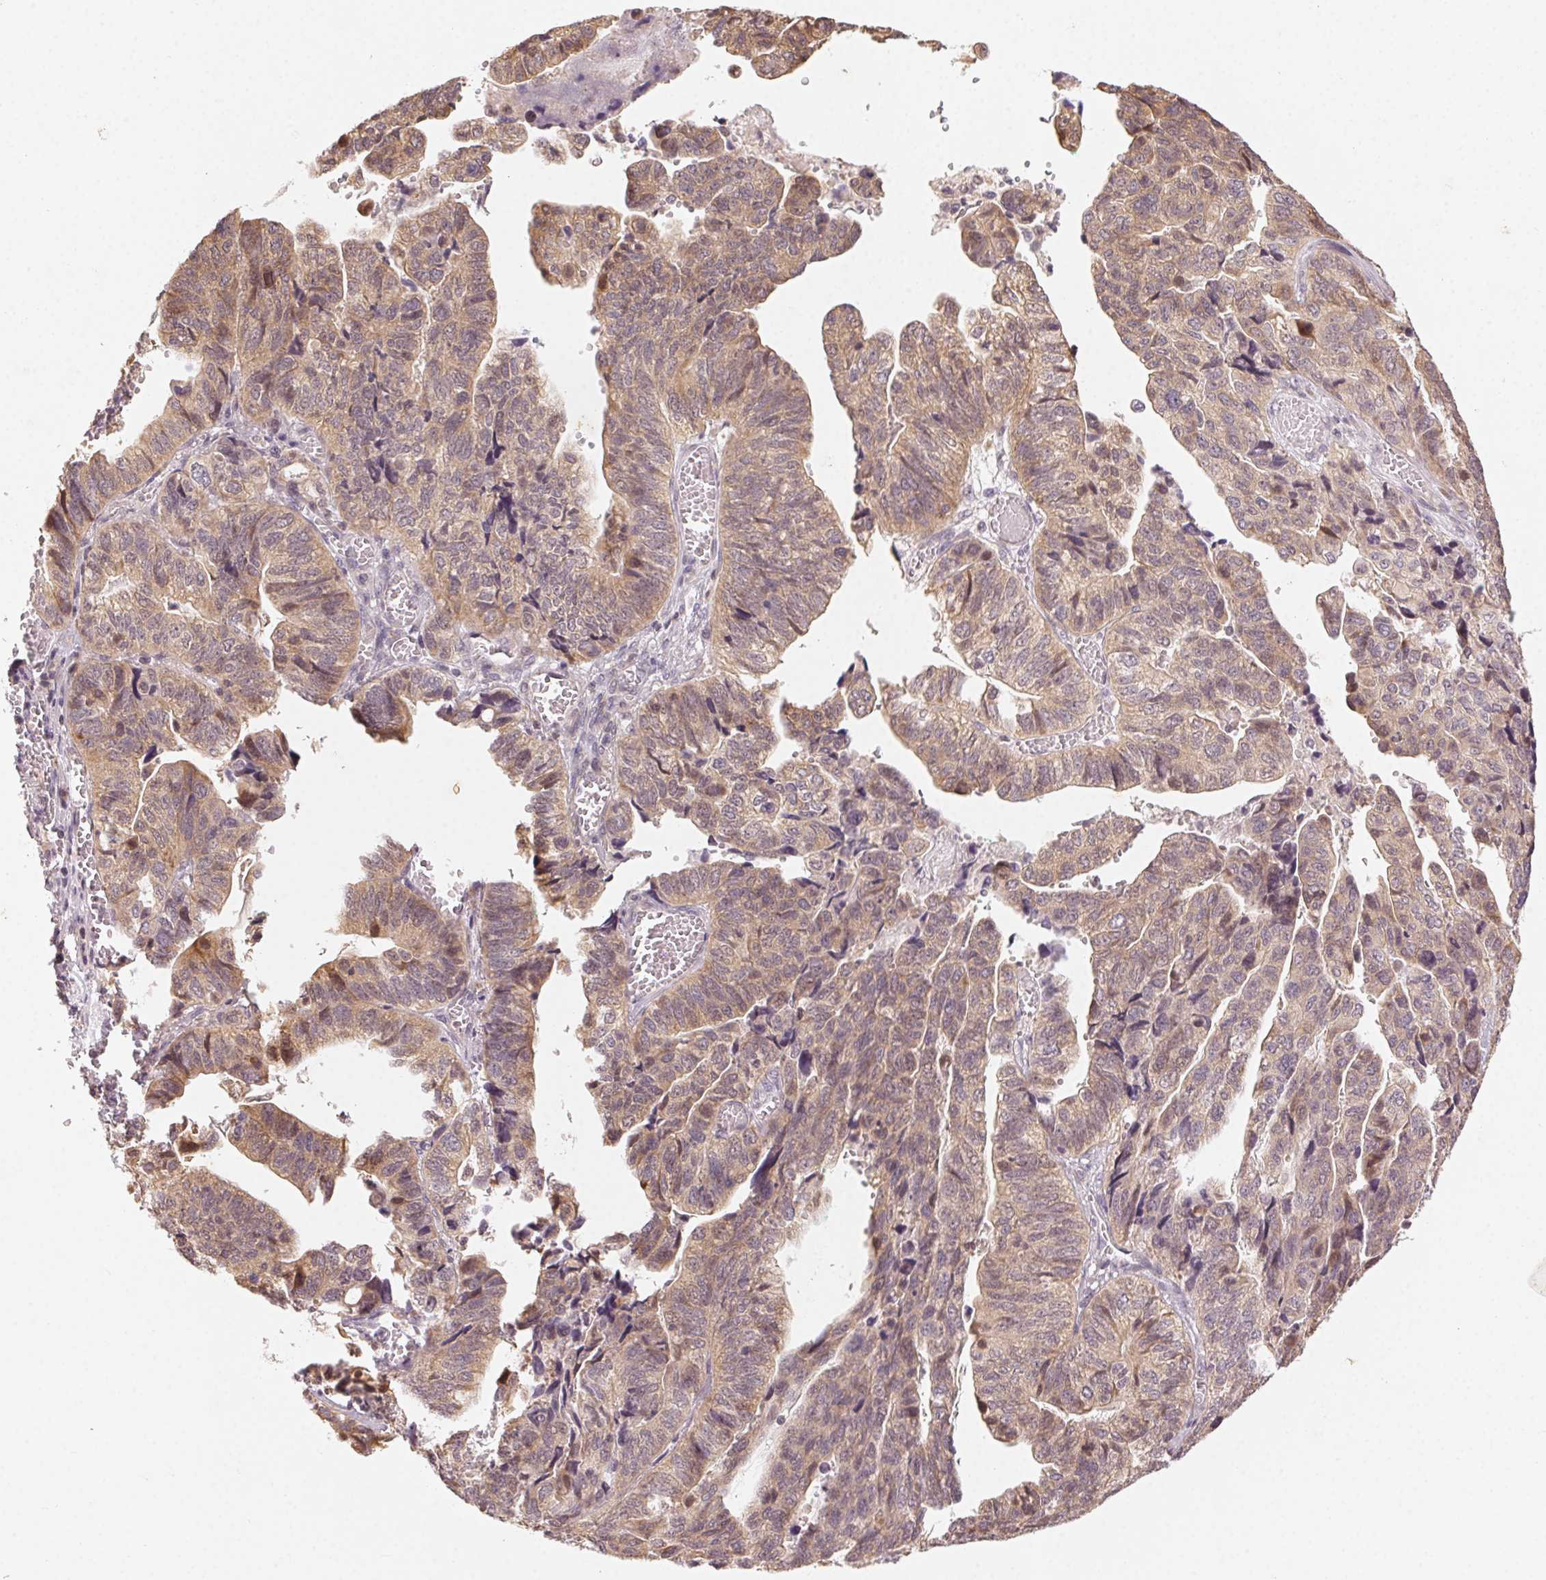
{"staining": {"intensity": "weak", "quantity": ">75%", "location": "cytoplasmic/membranous"}, "tissue": "stomach cancer", "cell_type": "Tumor cells", "image_type": "cancer", "snomed": [{"axis": "morphology", "description": "Adenocarcinoma, NOS"}, {"axis": "topography", "description": "Stomach, upper"}], "caption": "Tumor cells exhibit low levels of weak cytoplasmic/membranous staining in approximately >75% of cells in human adenocarcinoma (stomach). The protein of interest is shown in brown color, while the nuclei are stained blue.", "gene": "NCOA4", "patient": {"sex": "female", "age": 67}}